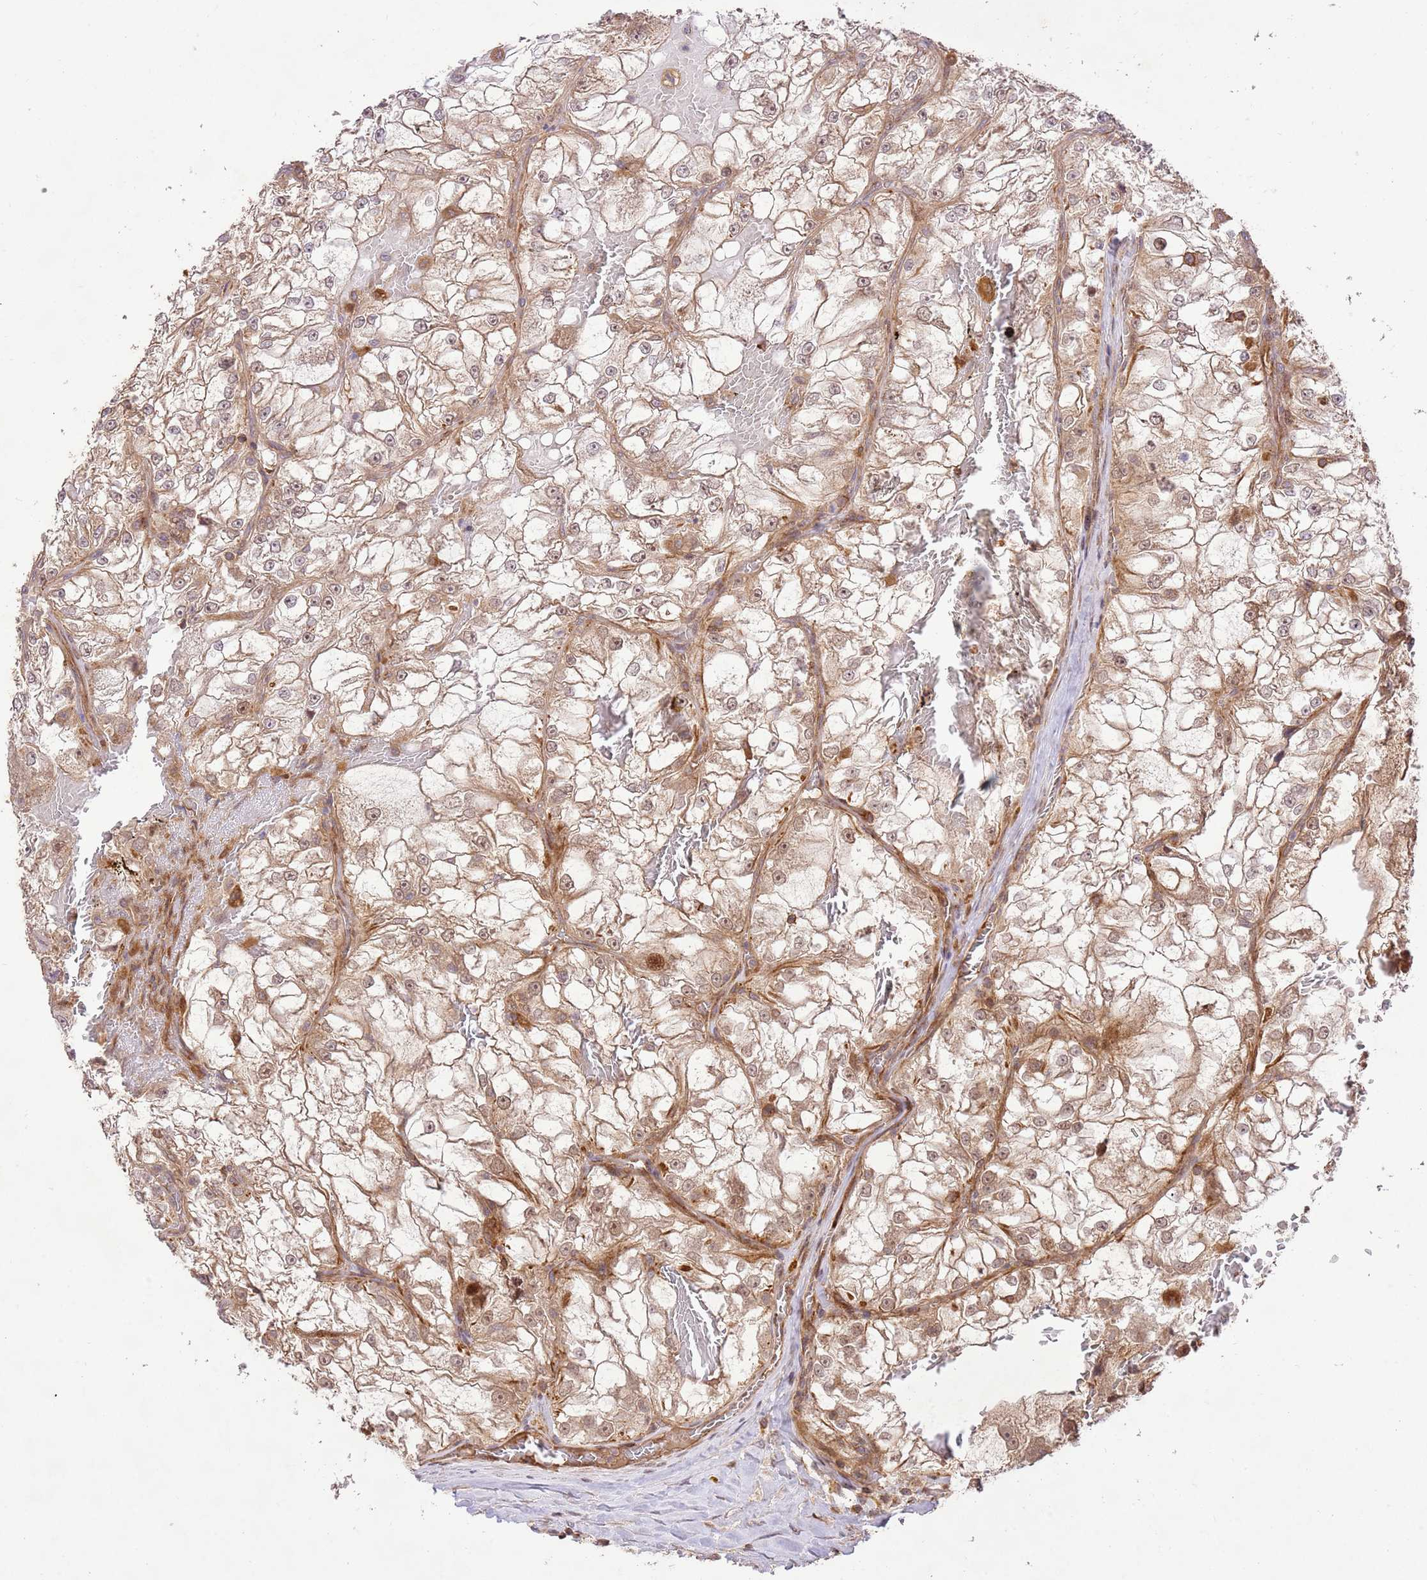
{"staining": {"intensity": "weak", "quantity": ">75%", "location": "cytoplasmic/membranous,nuclear"}, "tissue": "renal cancer", "cell_type": "Tumor cells", "image_type": "cancer", "snomed": [{"axis": "morphology", "description": "Adenocarcinoma, NOS"}, {"axis": "topography", "description": "Kidney"}], "caption": "The micrograph demonstrates a brown stain indicating the presence of a protein in the cytoplasmic/membranous and nuclear of tumor cells in renal cancer (adenocarcinoma).", "gene": "KATNAL2", "patient": {"sex": "female", "age": 72}}